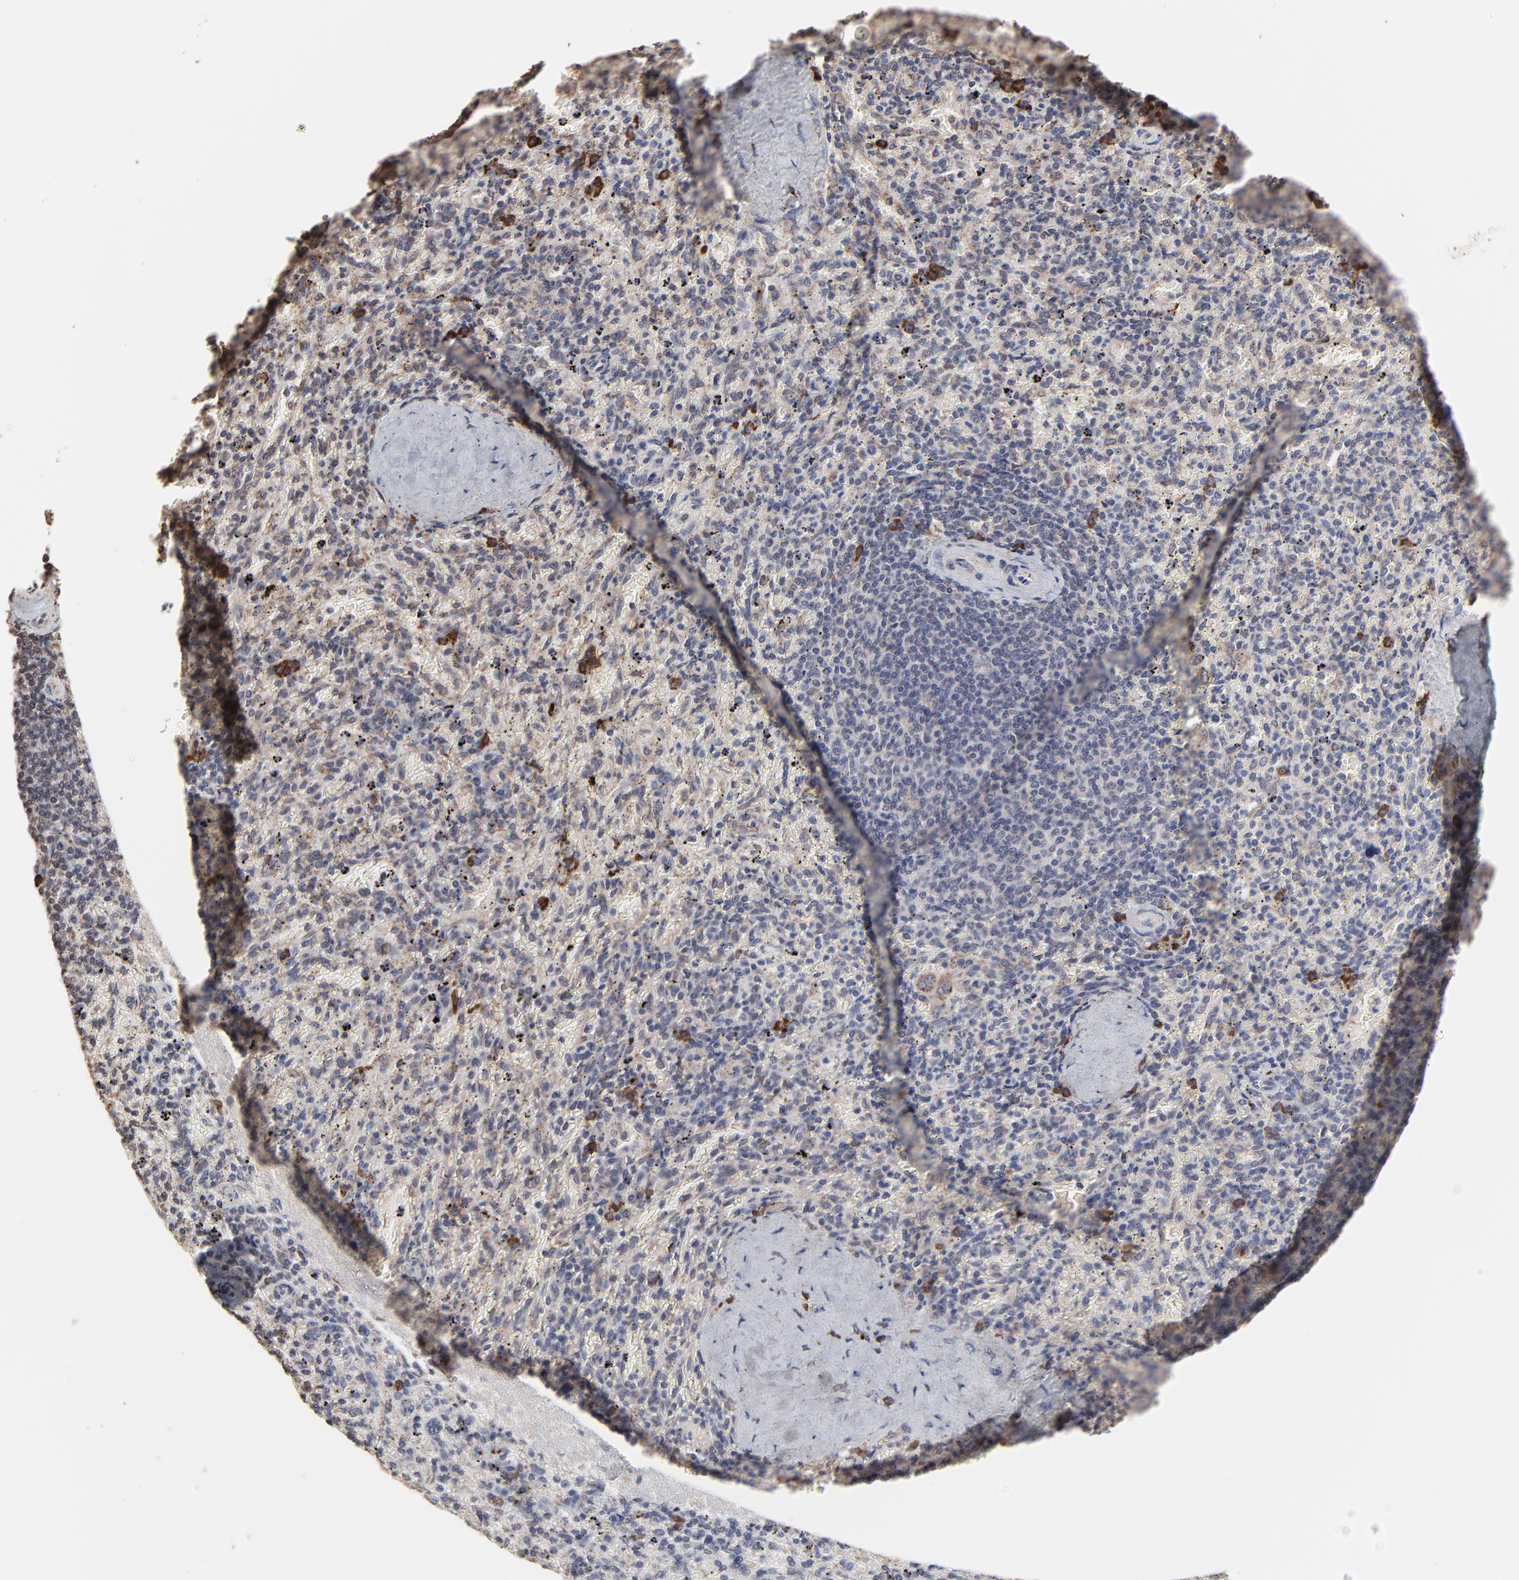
{"staining": {"intensity": "weak", "quantity": "25%-75%", "location": "cytoplasmic/membranous"}, "tissue": "spleen", "cell_type": "Cells in red pulp", "image_type": "normal", "snomed": [{"axis": "morphology", "description": "Normal tissue, NOS"}, {"axis": "topography", "description": "Spleen"}], "caption": "Immunohistochemistry (DAB) staining of unremarkable human spleen displays weak cytoplasmic/membranous protein staining in approximately 25%-75% of cells in red pulp. (DAB IHC, brown staining for protein, blue staining for nuclei).", "gene": "CHM", "patient": {"sex": "female", "age": 43}}